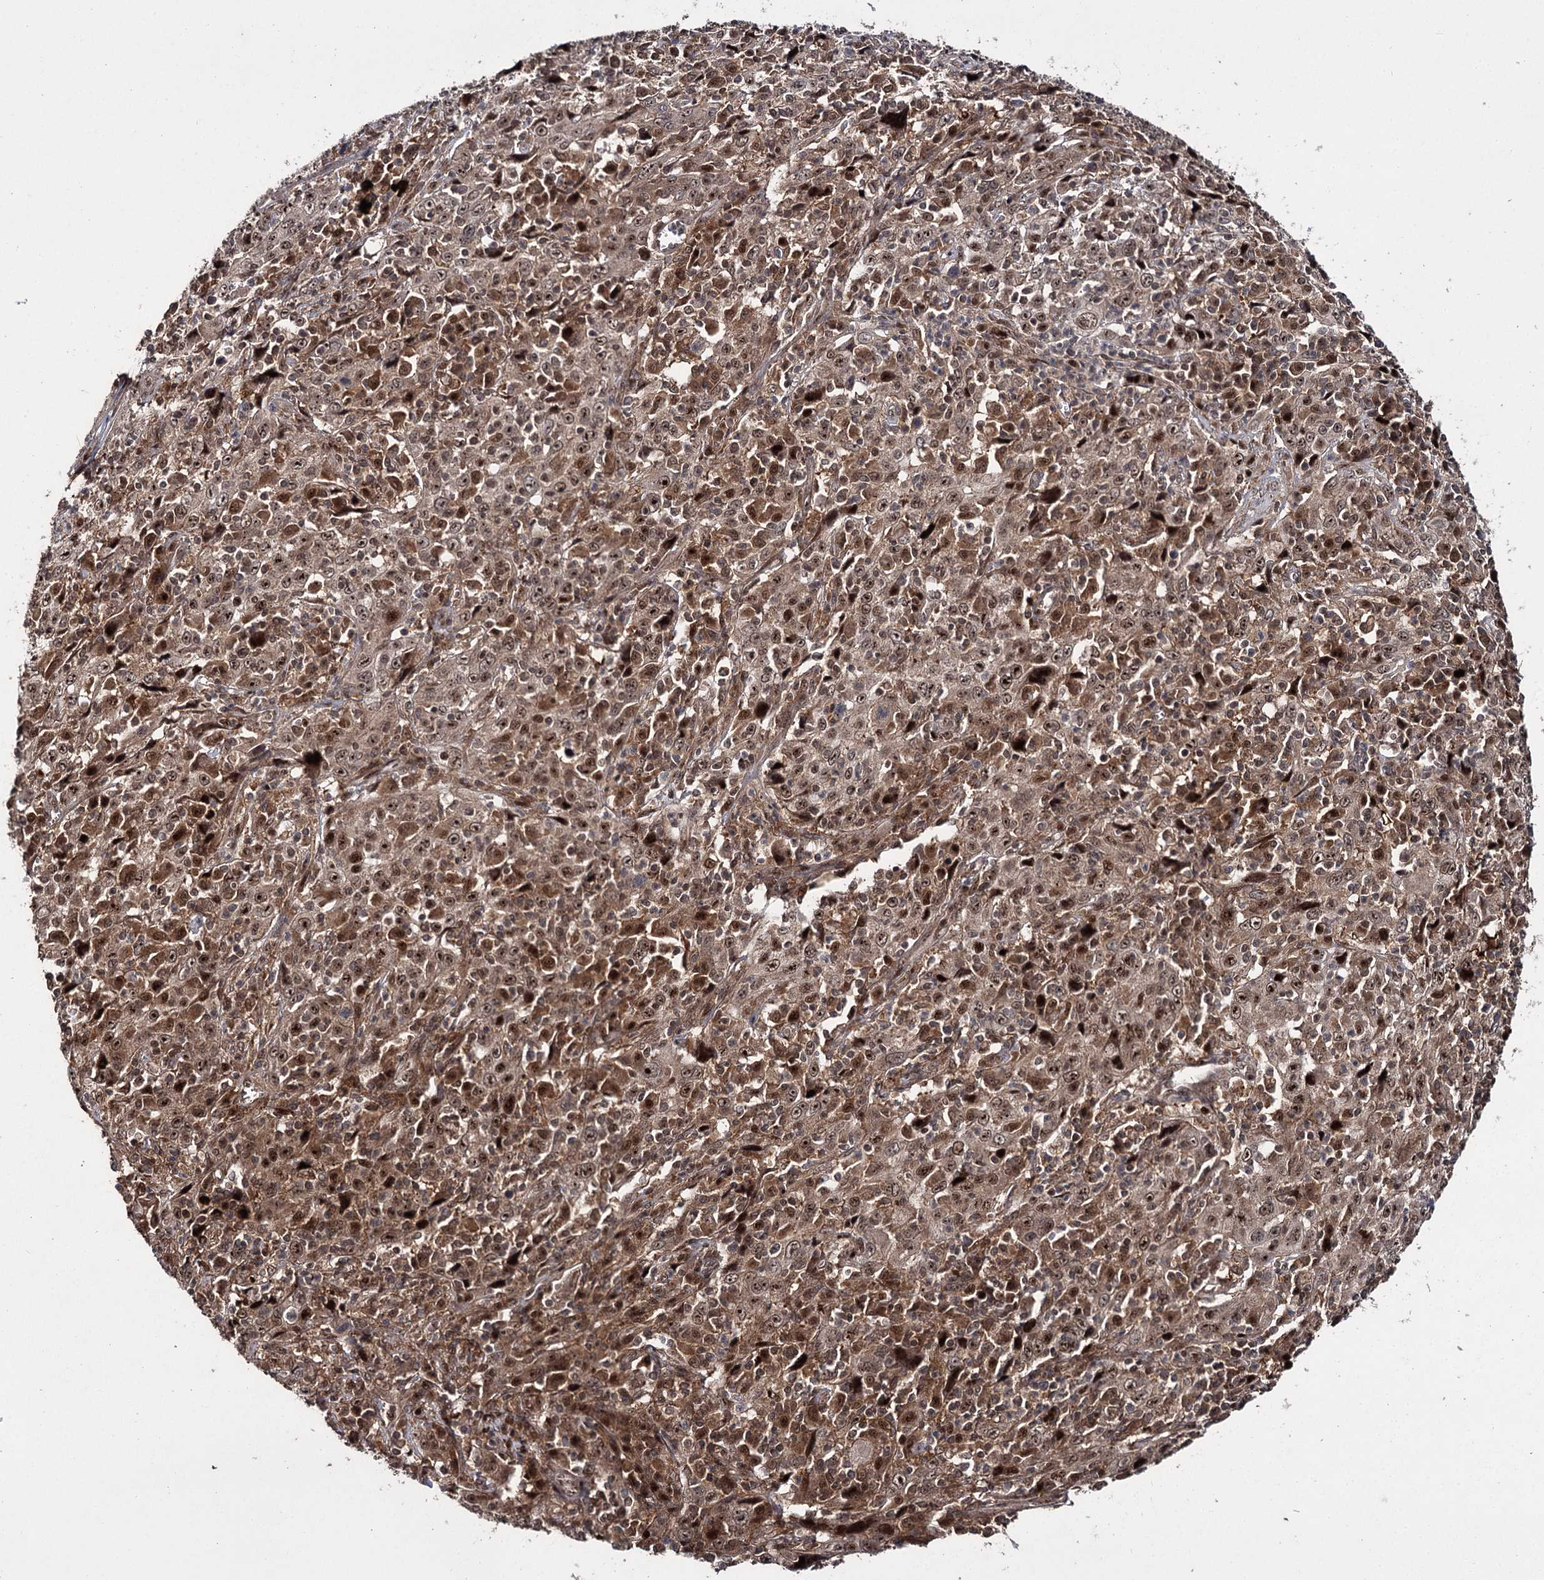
{"staining": {"intensity": "moderate", "quantity": ">75%", "location": "cytoplasmic/membranous,nuclear"}, "tissue": "cervical cancer", "cell_type": "Tumor cells", "image_type": "cancer", "snomed": [{"axis": "morphology", "description": "Squamous cell carcinoma, NOS"}, {"axis": "topography", "description": "Cervix"}], "caption": "Moderate cytoplasmic/membranous and nuclear protein staining is identified in about >75% of tumor cells in cervical cancer (squamous cell carcinoma). The protein of interest is stained brown, and the nuclei are stained in blue (DAB IHC with brightfield microscopy, high magnification).", "gene": "MKNK2", "patient": {"sex": "female", "age": 46}}